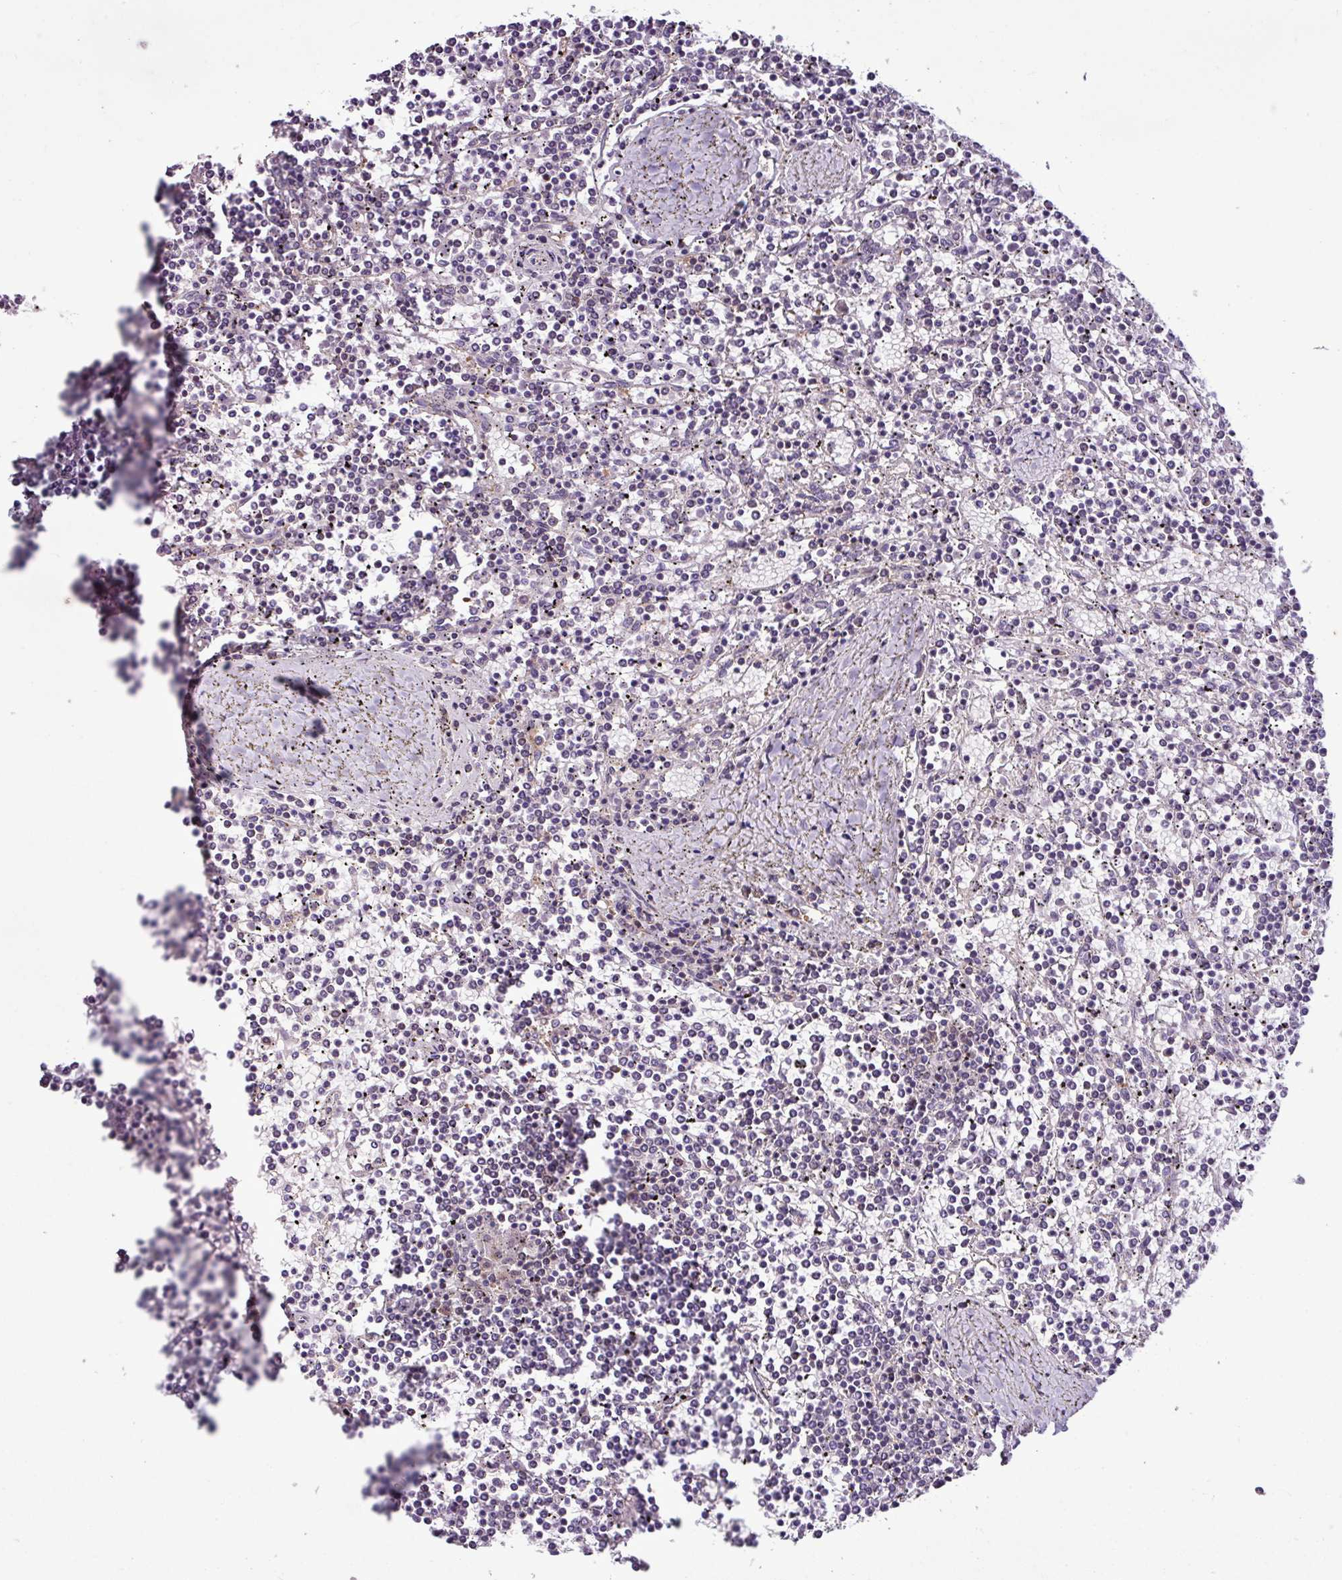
{"staining": {"intensity": "negative", "quantity": "none", "location": "none"}, "tissue": "lymphoma", "cell_type": "Tumor cells", "image_type": "cancer", "snomed": [{"axis": "morphology", "description": "Malignant lymphoma, non-Hodgkin's type, Low grade"}, {"axis": "topography", "description": "Spleen"}], "caption": "Immunohistochemical staining of lymphoma reveals no significant staining in tumor cells. The staining is performed using DAB (3,3'-diaminobenzidine) brown chromogen with nuclei counter-stained in using hematoxylin.", "gene": "MROH2A", "patient": {"sex": "female", "age": 19}}